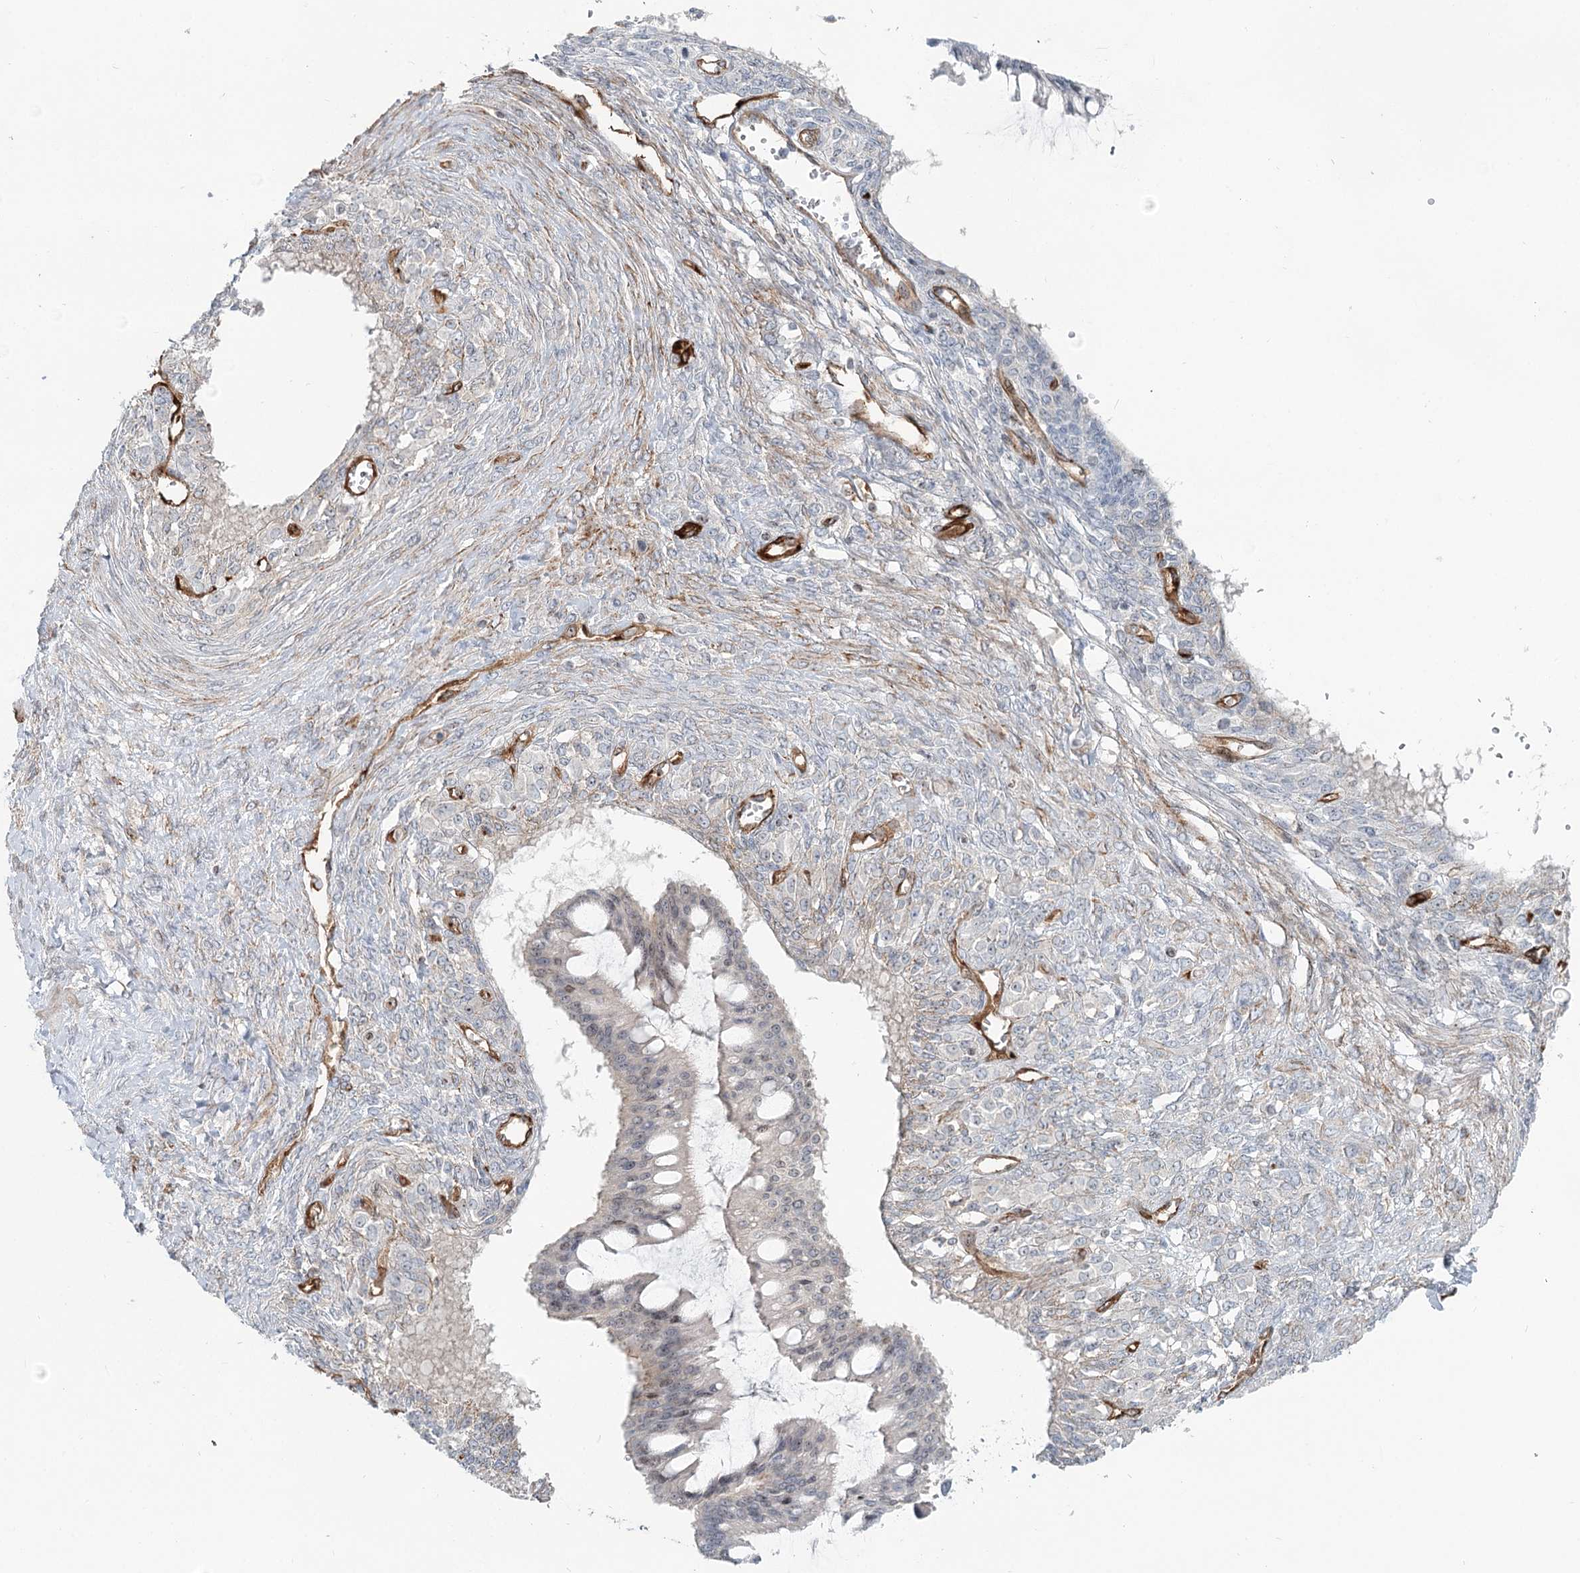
{"staining": {"intensity": "negative", "quantity": "none", "location": "none"}, "tissue": "ovarian cancer", "cell_type": "Tumor cells", "image_type": "cancer", "snomed": [{"axis": "morphology", "description": "Cystadenocarcinoma, mucinous, NOS"}, {"axis": "topography", "description": "Ovary"}], "caption": "Photomicrograph shows no protein expression in tumor cells of ovarian mucinous cystadenocarcinoma tissue.", "gene": "ZFYVE28", "patient": {"sex": "female", "age": 73}}